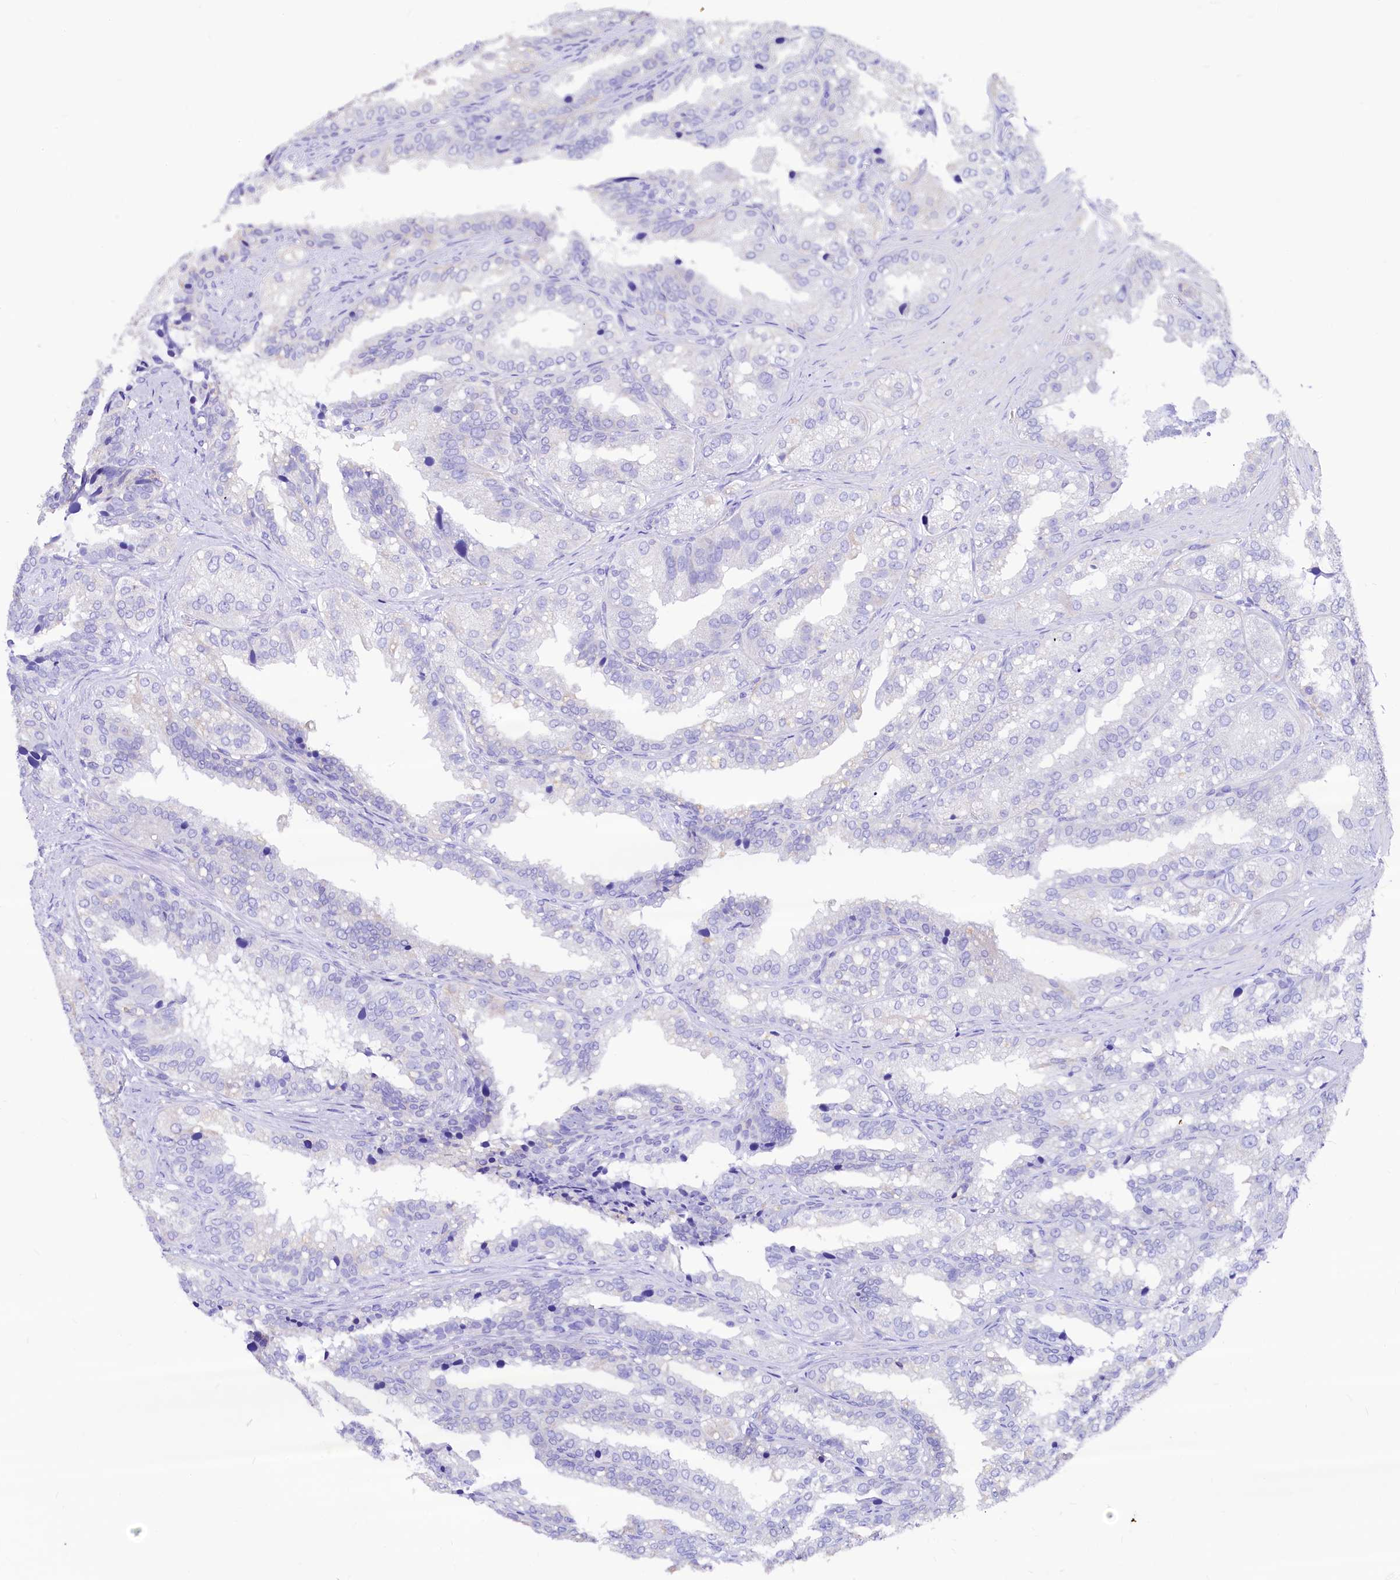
{"staining": {"intensity": "negative", "quantity": "none", "location": "none"}, "tissue": "seminal vesicle", "cell_type": "Glandular cells", "image_type": "normal", "snomed": [{"axis": "morphology", "description": "Normal tissue, NOS"}, {"axis": "topography", "description": "Prostate"}, {"axis": "topography", "description": "Seminal veicle"}], "caption": "High power microscopy histopathology image of an IHC micrograph of benign seminal vesicle, revealing no significant expression in glandular cells.", "gene": "RBP3", "patient": {"sex": "male", "age": 51}}